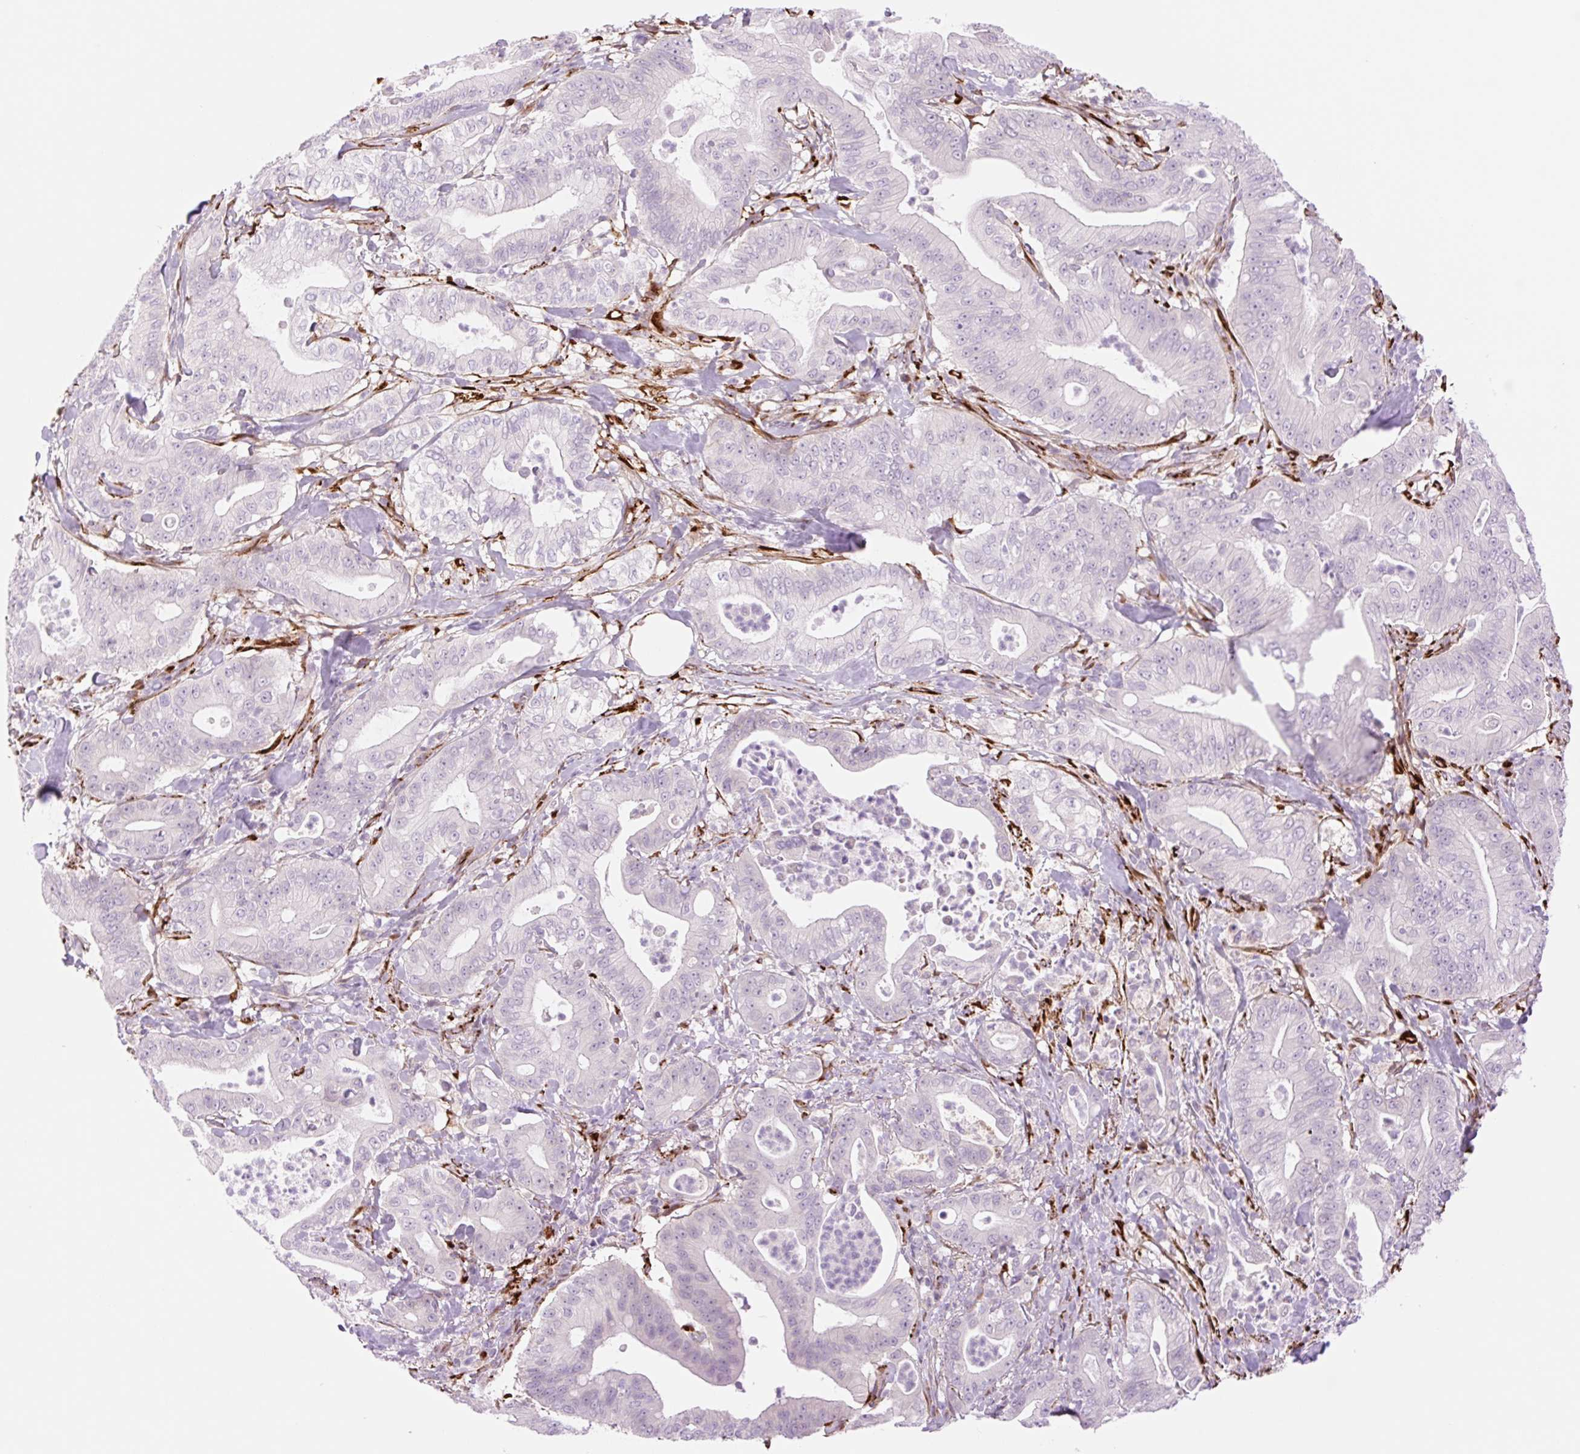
{"staining": {"intensity": "negative", "quantity": "none", "location": "none"}, "tissue": "pancreatic cancer", "cell_type": "Tumor cells", "image_type": "cancer", "snomed": [{"axis": "morphology", "description": "Adenocarcinoma, NOS"}, {"axis": "topography", "description": "Pancreas"}], "caption": "Immunohistochemistry (IHC) of human adenocarcinoma (pancreatic) reveals no positivity in tumor cells.", "gene": "COL5A1", "patient": {"sex": "male", "age": 71}}